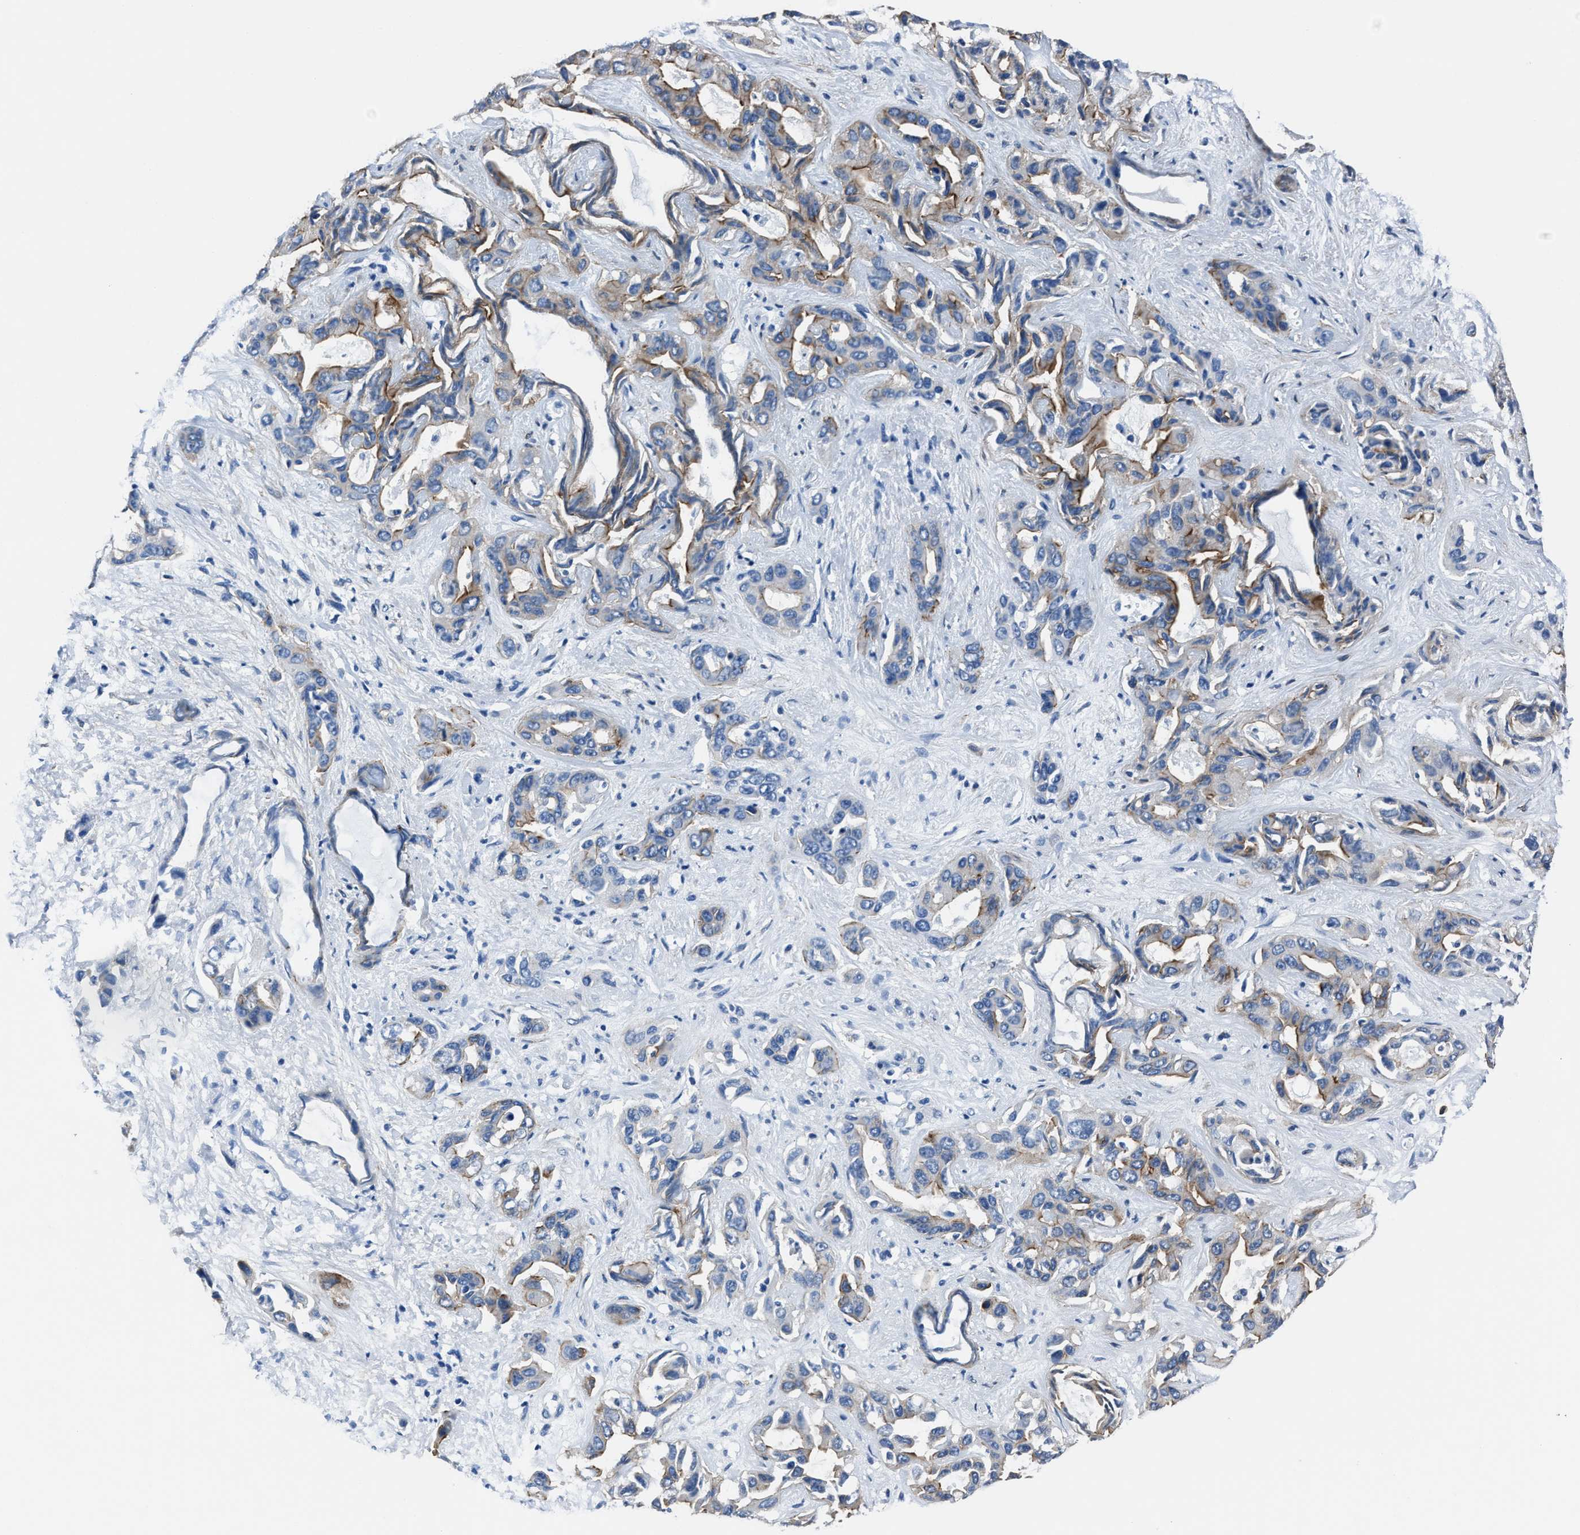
{"staining": {"intensity": "moderate", "quantity": "25%-75%", "location": "cytoplasmic/membranous"}, "tissue": "liver cancer", "cell_type": "Tumor cells", "image_type": "cancer", "snomed": [{"axis": "morphology", "description": "Cholangiocarcinoma"}, {"axis": "topography", "description": "Liver"}], "caption": "A histopathology image of liver cancer (cholangiocarcinoma) stained for a protein shows moderate cytoplasmic/membranous brown staining in tumor cells.", "gene": "LMO7", "patient": {"sex": "female", "age": 52}}